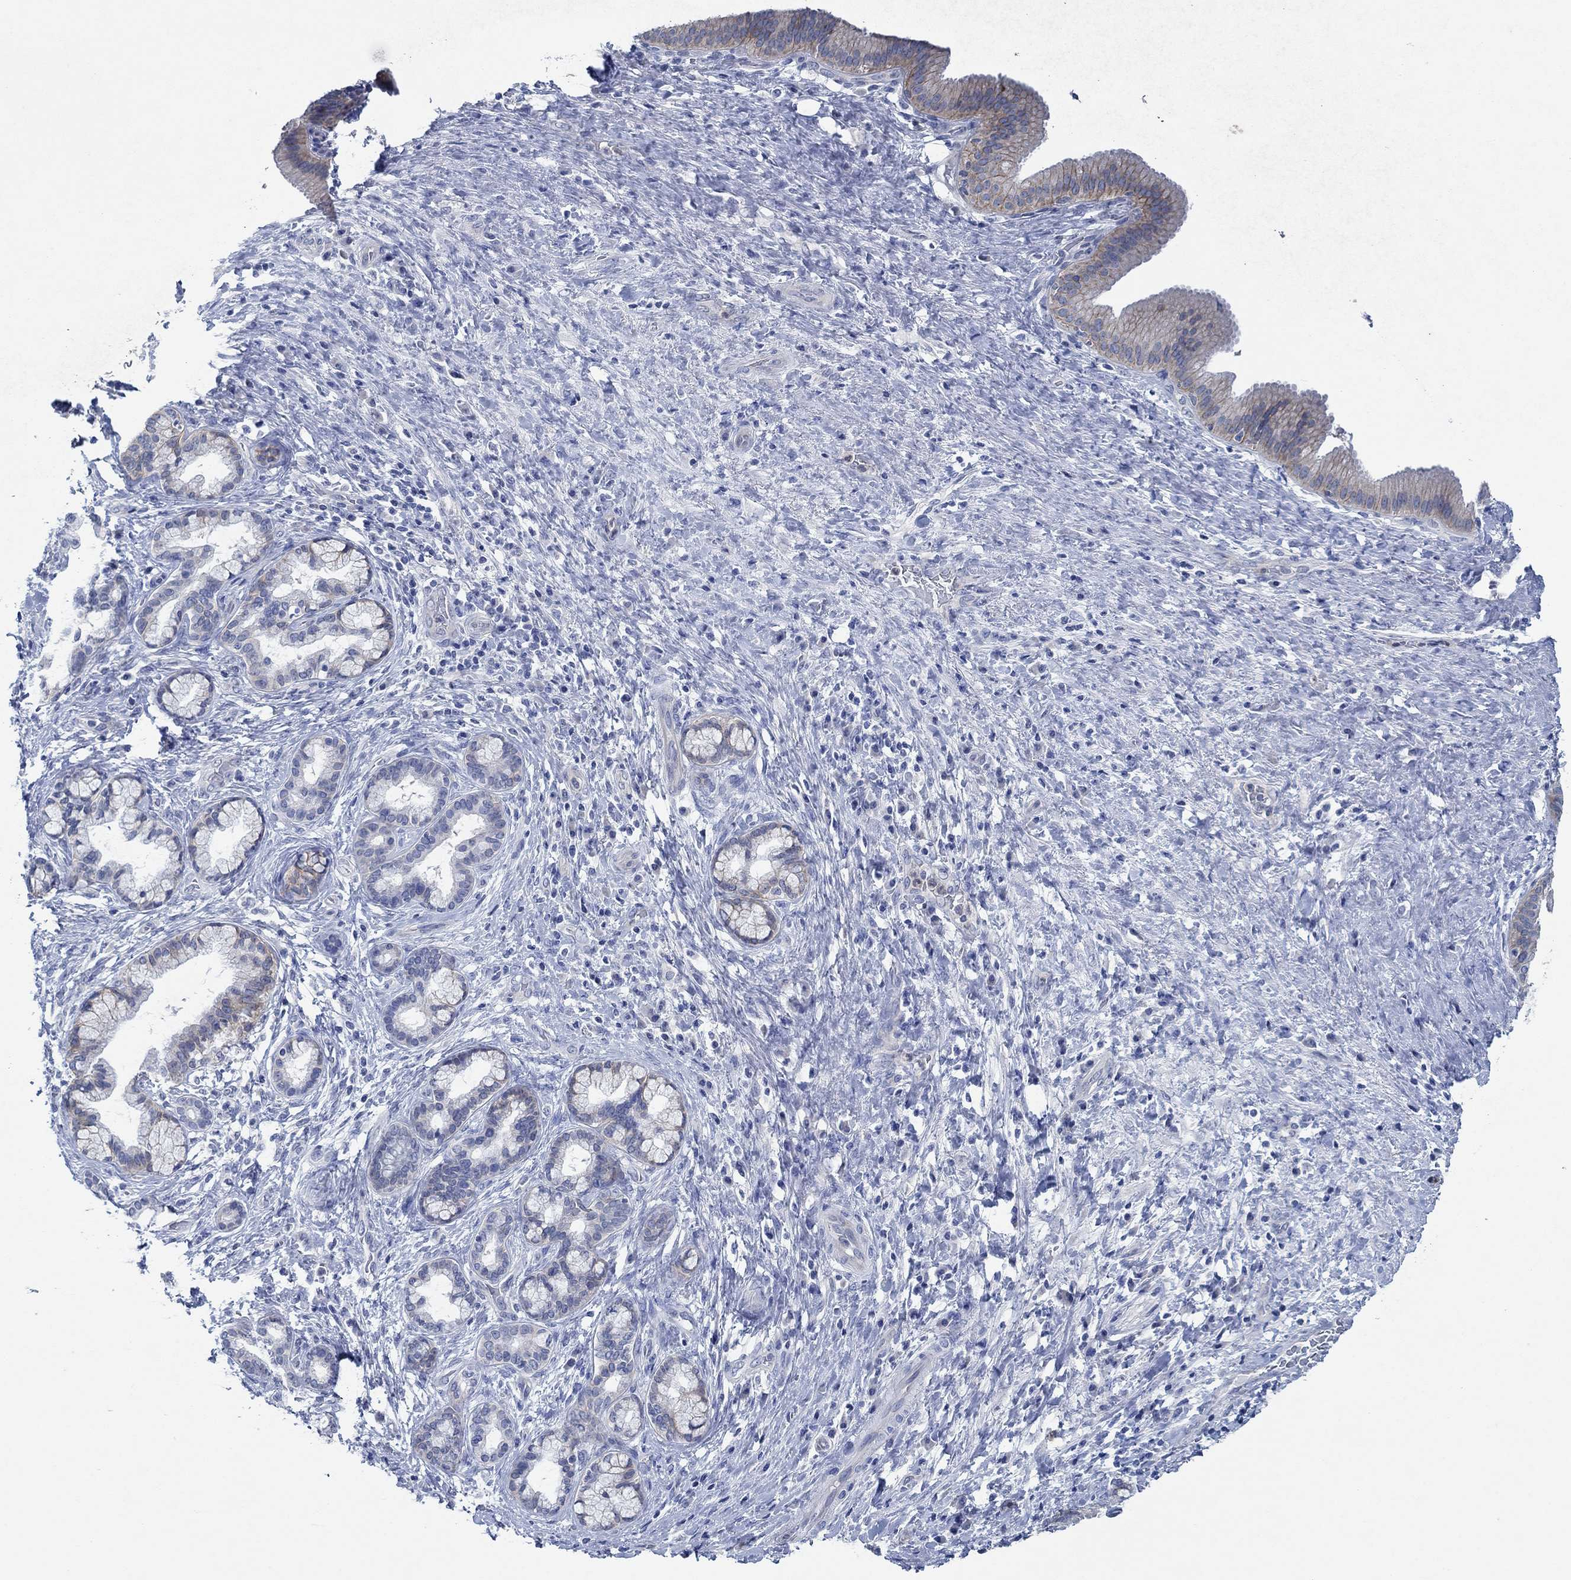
{"staining": {"intensity": "moderate", "quantity": "25%-75%", "location": "cytoplasmic/membranous"}, "tissue": "liver cancer", "cell_type": "Tumor cells", "image_type": "cancer", "snomed": [{"axis": "morphology", "description": "Cholangiocarcinoma"}, {"axis": "topography", "description": "Liver"}], "caption": "Immunohistochemistry (IHC) histopathology image of liver cancer (cholangiocarcinoma) stained for a protein (brown), which shows medium levels of moderate cytoplasmic/membranous positivity in approximately 25%-75% of tumor cells.", "gene": "ZNF671", "patient": {"sex": "female", "age": 73}}